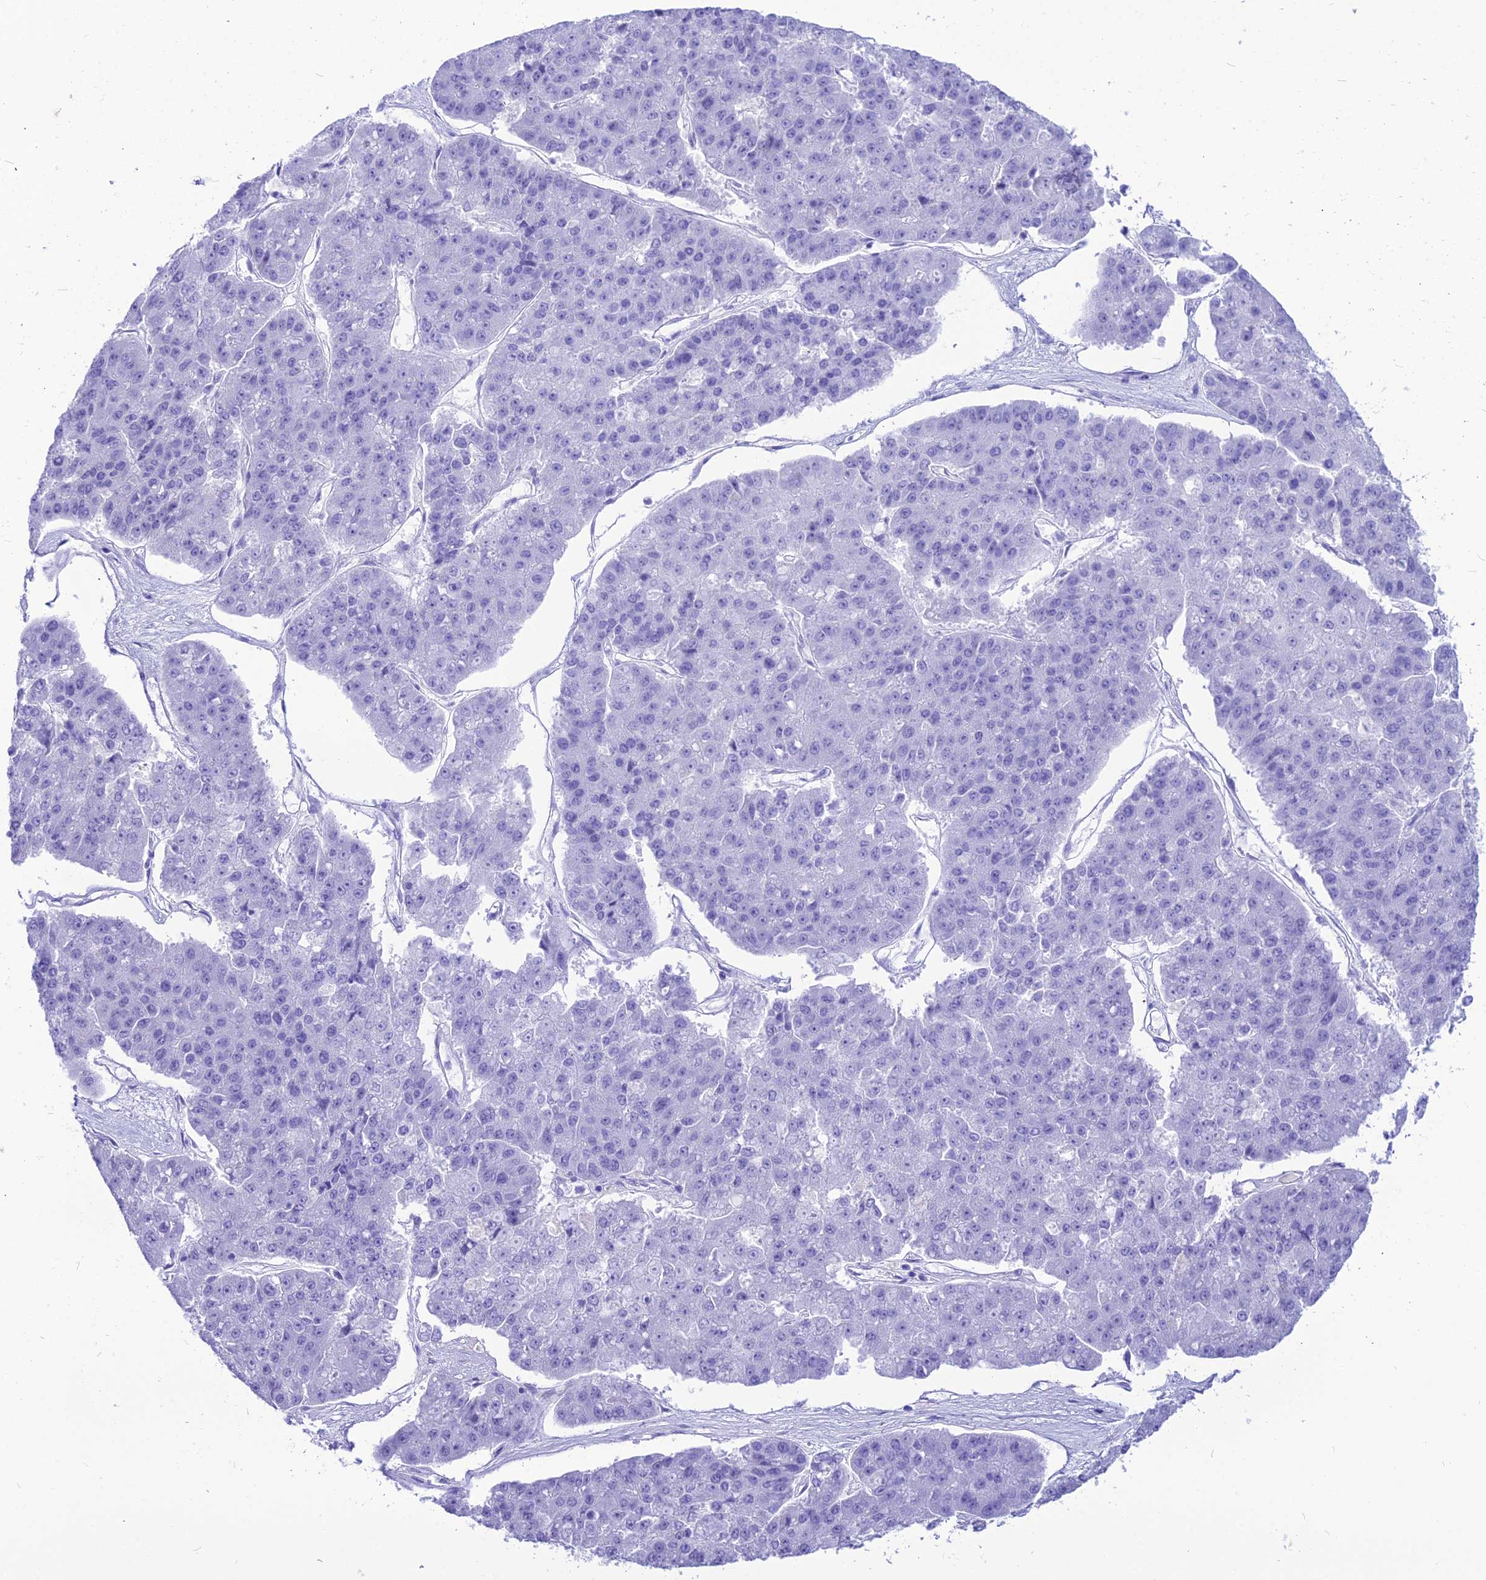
{"staining": {"intensity": "negative", "quantity": "none", "location": "none"}, "tissue": "pancreatic cancer", "cell_type": "Tumor cells", "image_type": "cancer", "snomed": [{"axis": "morphology", "description": "Adenocarcinoma, NOS"}, {"axis": "topography", "description": "Pancreas"}], "caption": "There is no significant positivity in tumor cells of pancreatic cancer.", "gene": "PNMA5", "patient": {"sex": "male", "age": 50}}